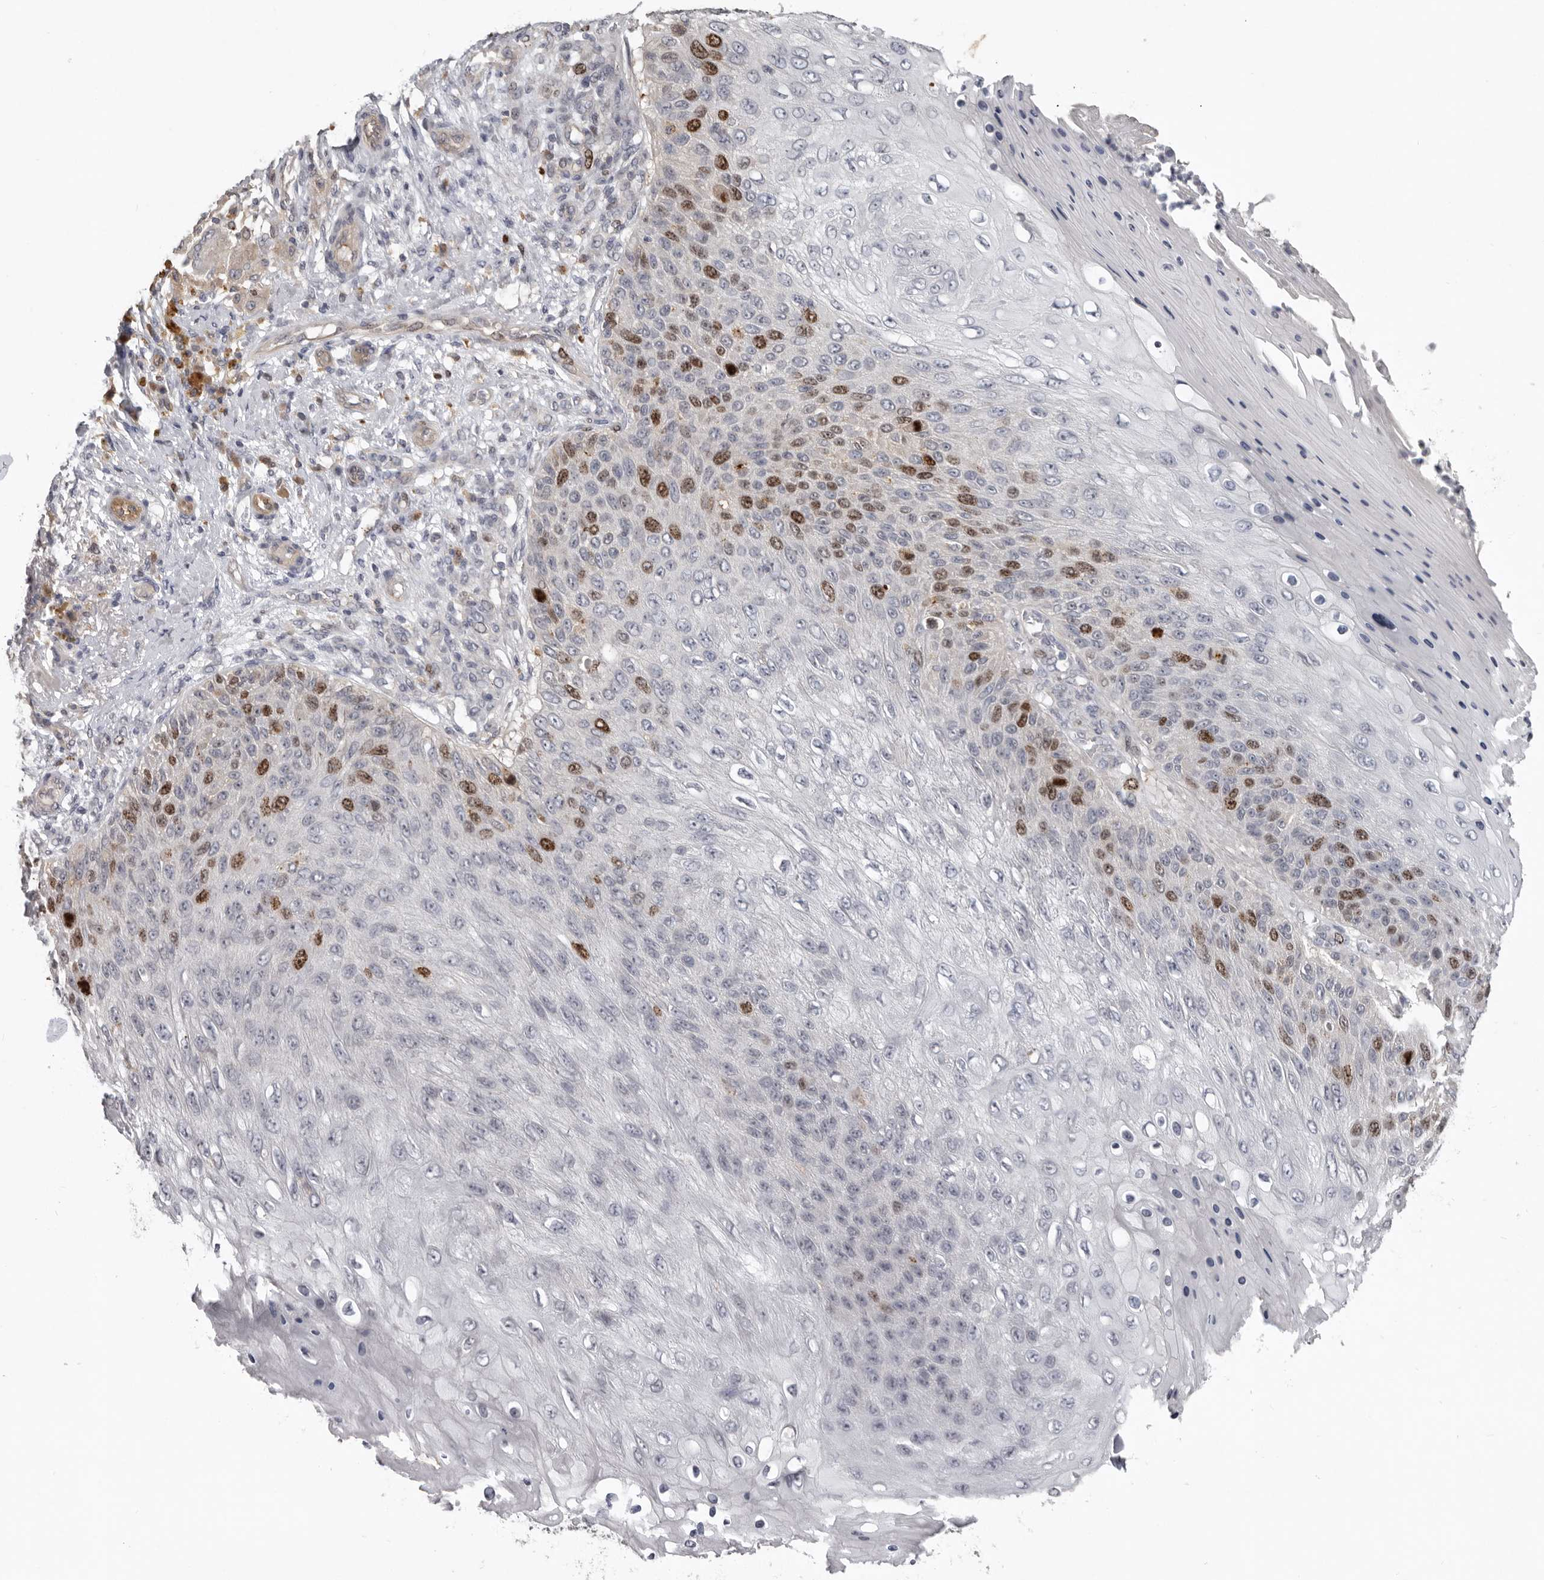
{"staining": {"intensity": "strong", "quantity": "<25%", "location": "nuclear"}, "tissue": "skin cancer", "cell_type": "Tumor cells", "image_type": "cancer", "snomed": [{"axis": "morphology", "description": "Squamous cell carcinoma, NOS"}, {"axis": "topography", "description": "Skin"}], "caption": "Human skin cancer stained with a brown dye shows strong nuclear positive expression in approximately <25% of tumor cells.", "gene": "CDCA8", "patient": {"sex": "female", "age": 88}}